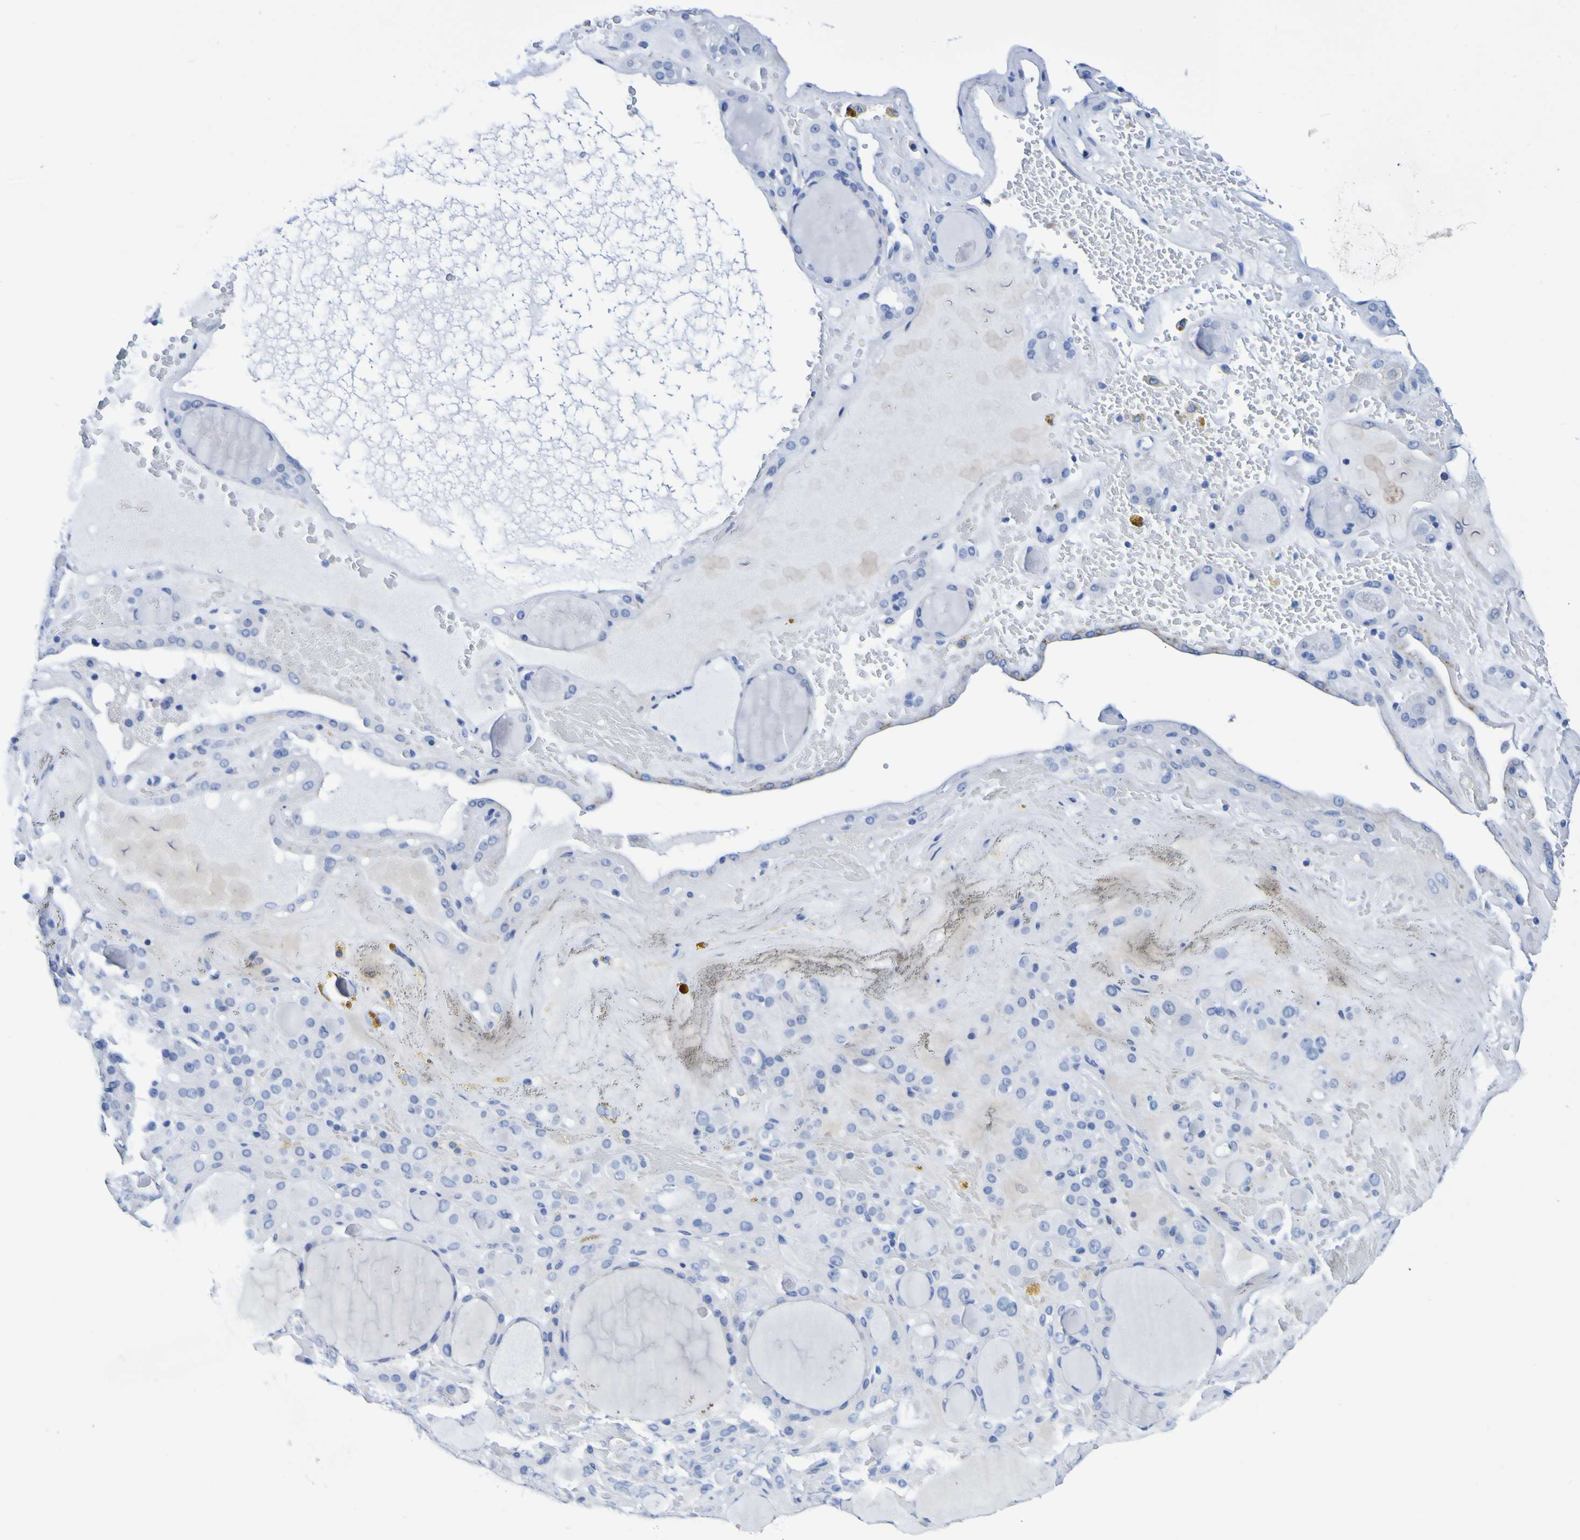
{"staining": {"intensity": "moderate", "quantity": "<25%", "location": "cytoplasmic/membranous"}, "tissue": "thyroid gland", "cell_type": "Glandular cells", "image_type": "normal", "snomed": [{"axis": "morphology", "description": "Normal tissue, NOS"}, {"axis": "morphology", "description": "Carcinoma, NOS"}, {"axis": "topography", "description": "Thyroid gland"}], "caption": "The histopathology image reveals immunohistochemical staining of benign thyroid gland. There is moderate cytoplasmic/membranous expression is present in about <25% of glandular cells. The staining is performed using DAB (3,3'-diaminobenzidine) brown chromogen to label protein expression. The nuclei are counter-stained blue using hematoxylin.", "gene": "DPEP1", "patient": {"sex": "female", "age": 86}}